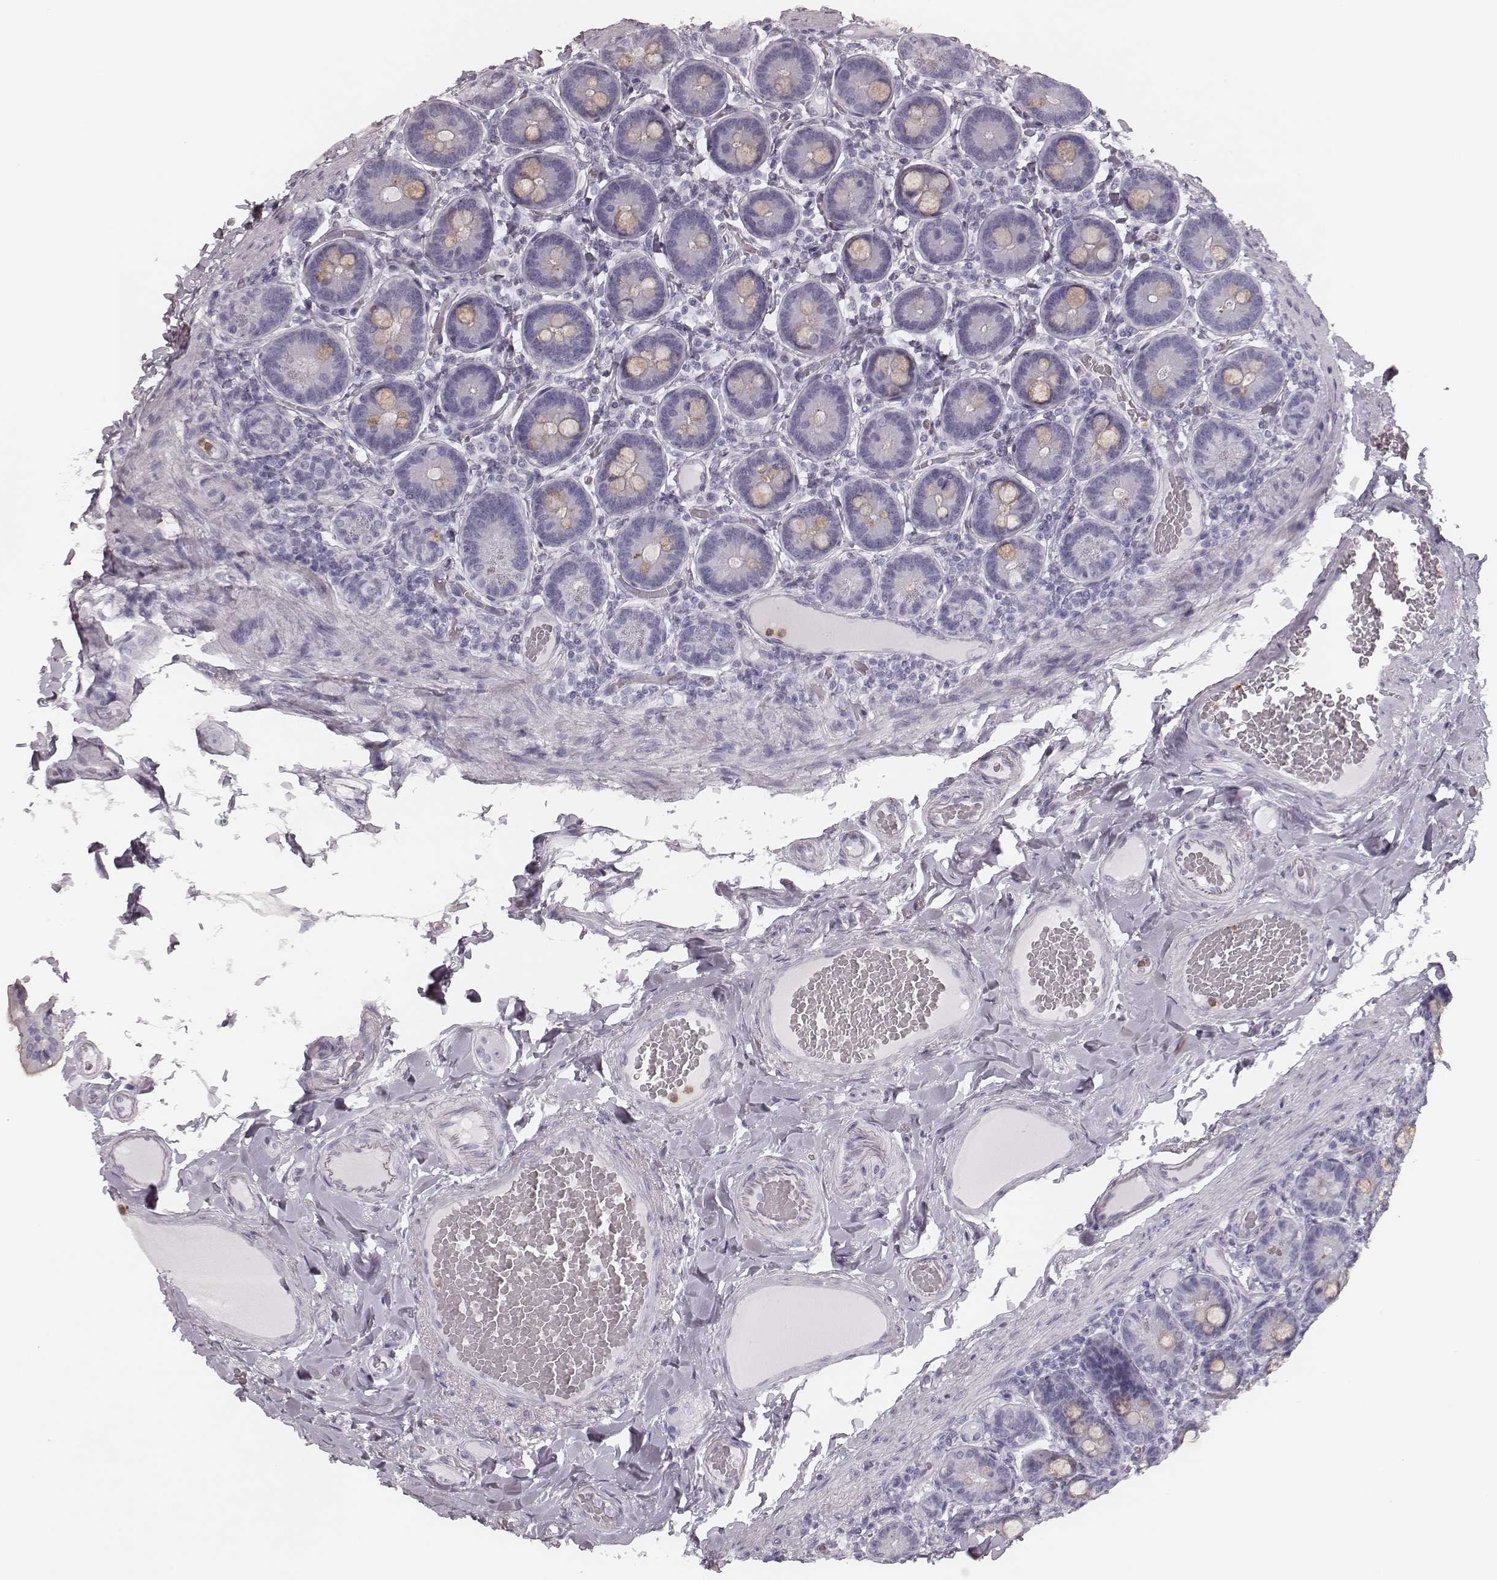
{"staining": {"intensity": "negative", "quantity": "none", "location": "none"}, "tissue": "duodenum", "cell_type": "Glandular cells", "image_type": "normal", "snomed": [{"axis": "morphology", "description": "Normal tissue, NOS"}, {"axis": "topography", "description": "Duodenum"}], "caption": "This is a histopathology image of immunohistochemistry staining of normal duodenum, which shows no expression in glandular cells.", "gene": "ELANE", "patient": {"sex": "female", "age": 62}}